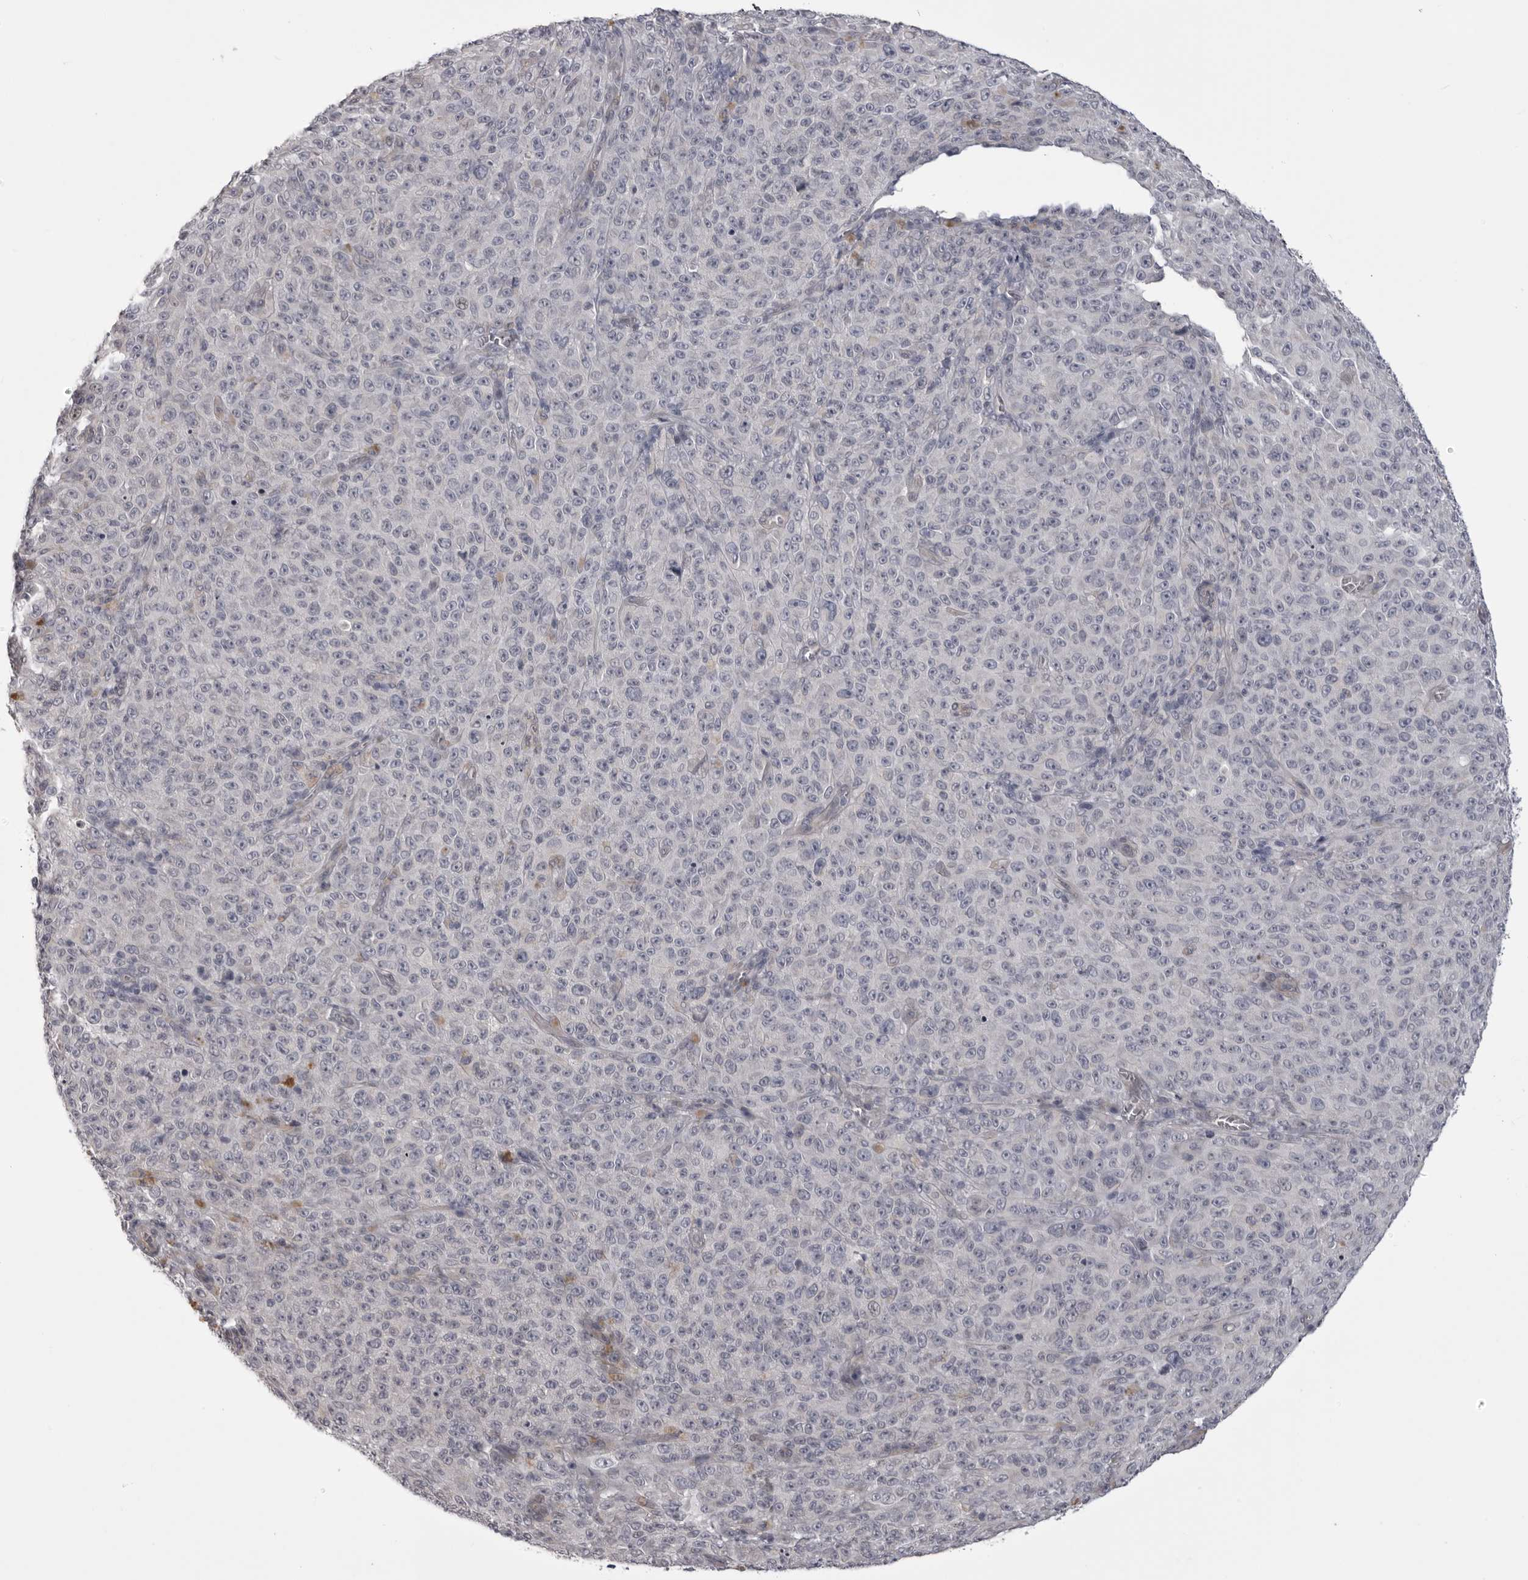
{"staining": {"intensity": "negative", "quantity": "none", "location": "none"}, "tissue": "melanoma", "cell_type": "Tumor cells", "image_type": "cancer", "snomed": [{"axis": "morphology", "description": "Malignant melanoma, NOS"}, {"axis": "topography", "description": "Skin"}], "caption": "Human melanoma stained for a protein using immunohistochemistry (IHC) shows no staining in tumor cells.", "gene": "EPHA10", "patient": {"sex": "female", "age": 82}}